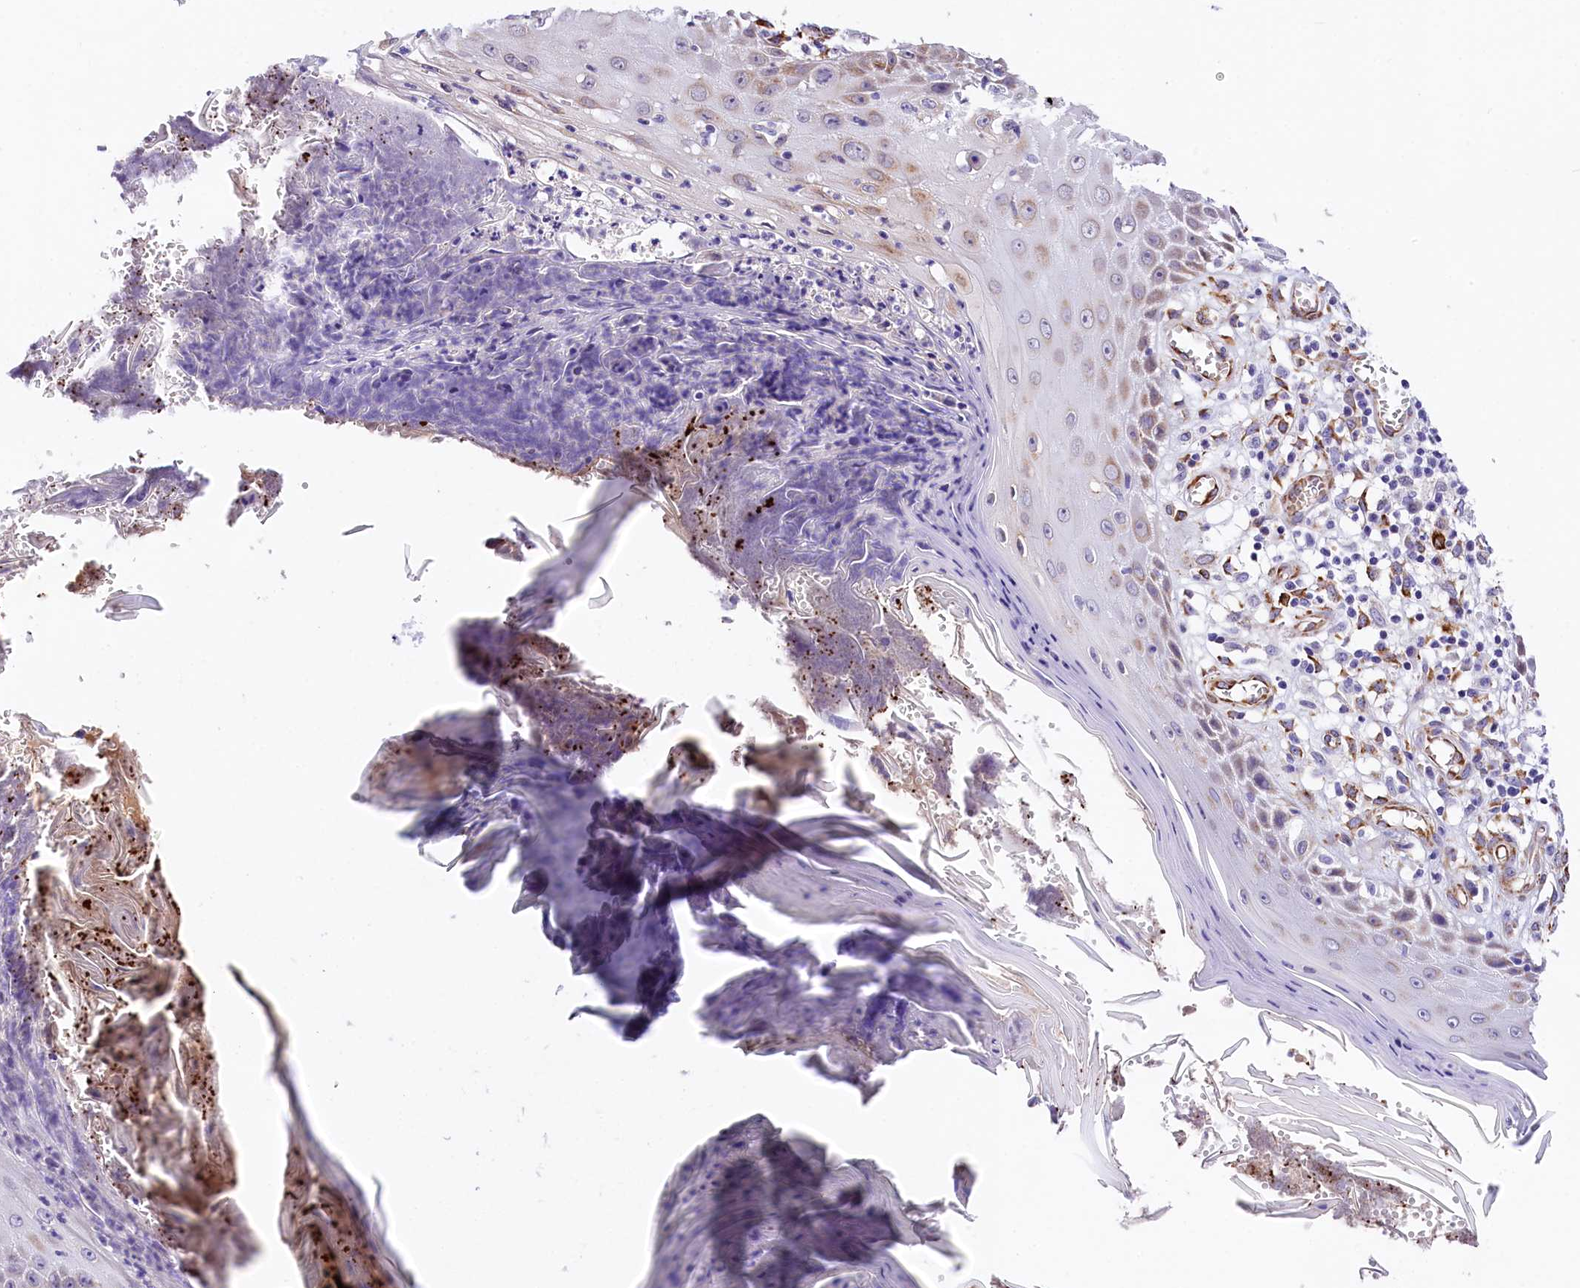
{"staining": {"intensity": "moderate", "quantity": "<25%", "location": "cytoplasmic/membranous"}, "tissue": "skin cancer", "cell_type": "Tumor cells", "image_type": "cancer", "snomed": [{"axis": "morphology", "description": "Squamous cell carcinoma, NOS"}, {"axis": "topography", "description": "Skin"}], "caption": "There is low levels of moderate cytoplasmic/membranous positivity in tumor cells of skin cancer (squamous cell carcinoma), as demonstrated by immunohistochemical staining (brown color).", "gene": "ITGA1", "patient": {"sex": "female", "age": 73}}